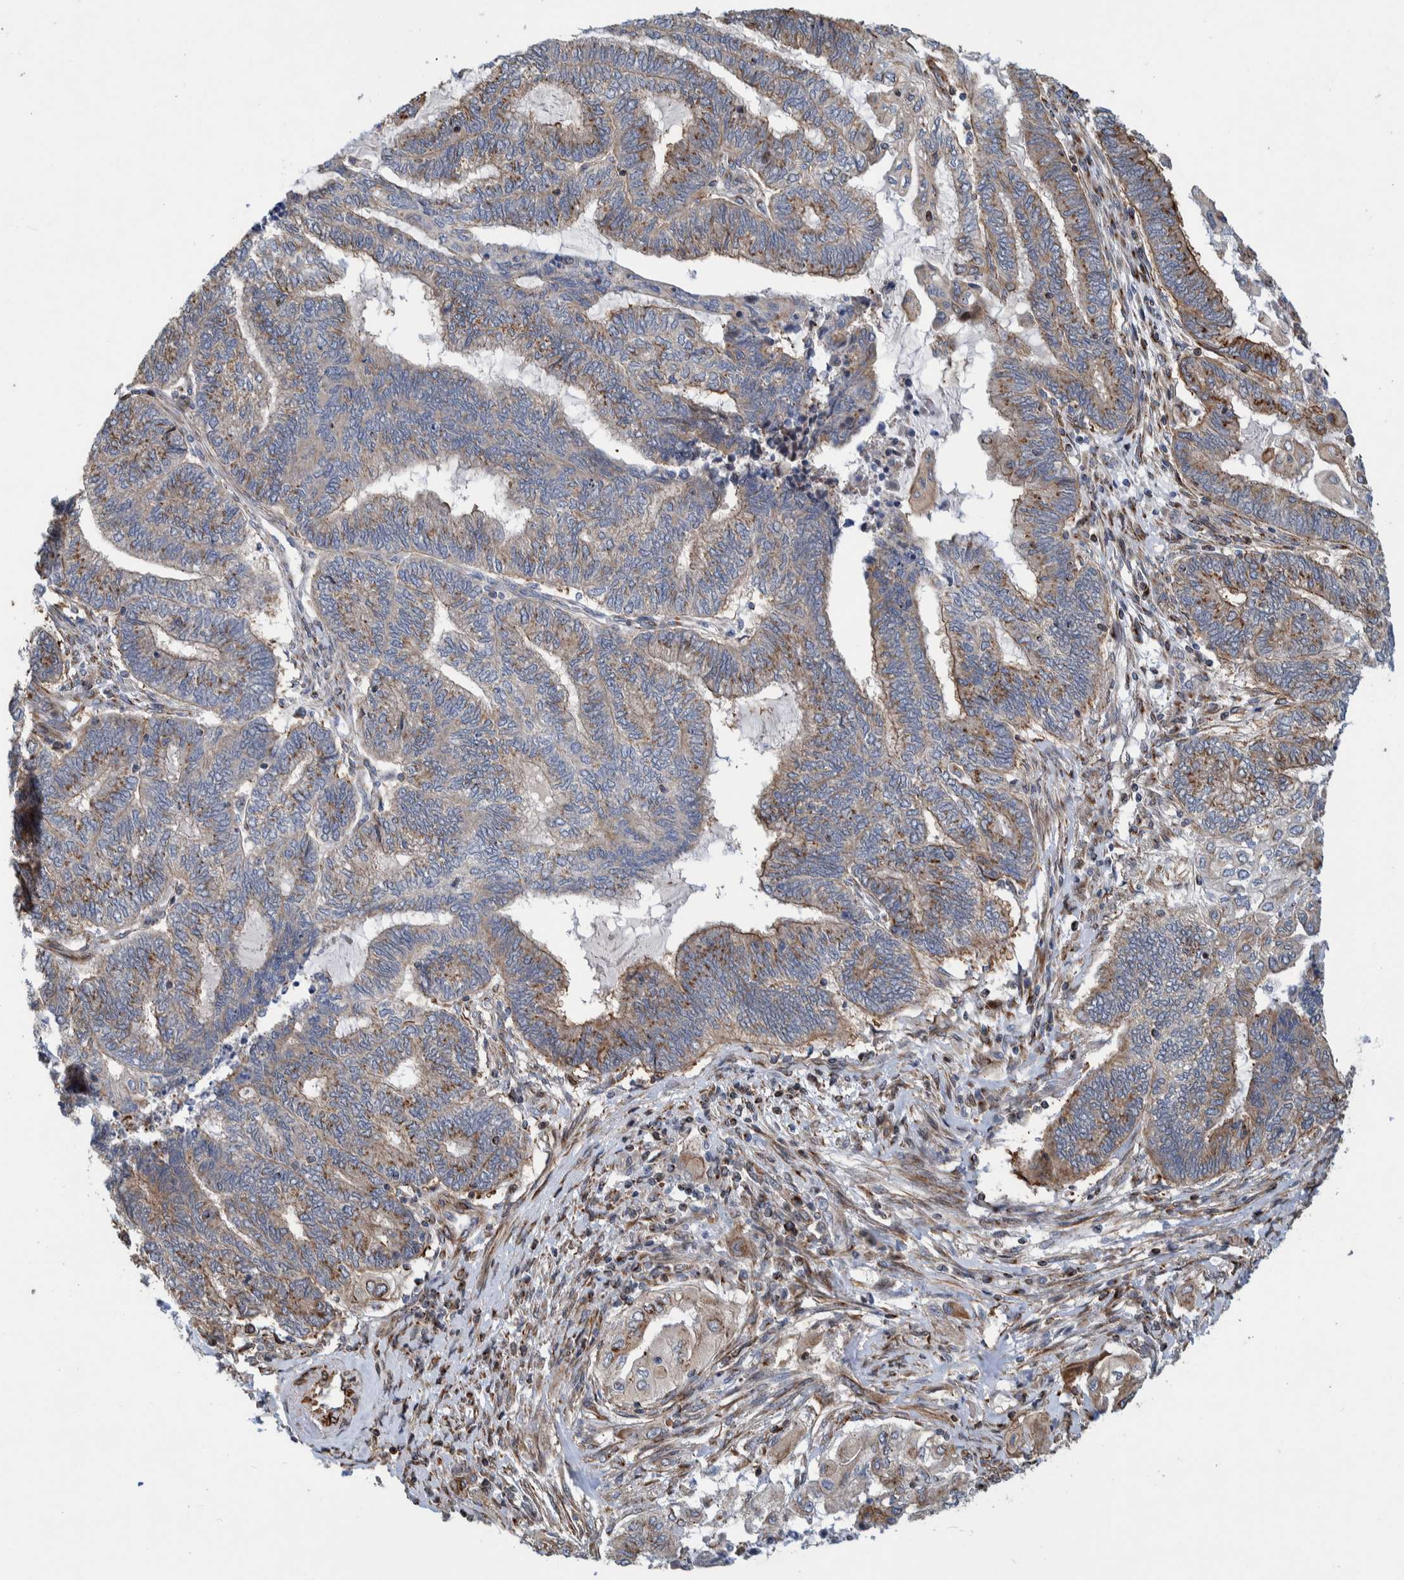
{"staining": {"intensity": "moderate", "quantity": "<25%", "location": "cytoplasmic/membranous"}, "tissue": "endometrial cancer", "cell_type": "Tumor cells", "image_type": "cancer", "snomed": [{"axis": "morphology", "description": "Adenocarcinoma, NOS"}, {"axis": "topography", "description": "Uterus"}, {"axis": "topography", "description": "Endometrium"}], "caption": "DAB (3,3'-diaminobenzidine) immunohistochemical staining of endometrial adenocarcinoma reveals moderate cytoplasmic/membranous protein expression in about <25% of tumor cells. The protein of interest is shown in brown color, while the nuclei are stained blue.", "gene": "CCDC57", "patient": {"sex": "female", "age": 70}}